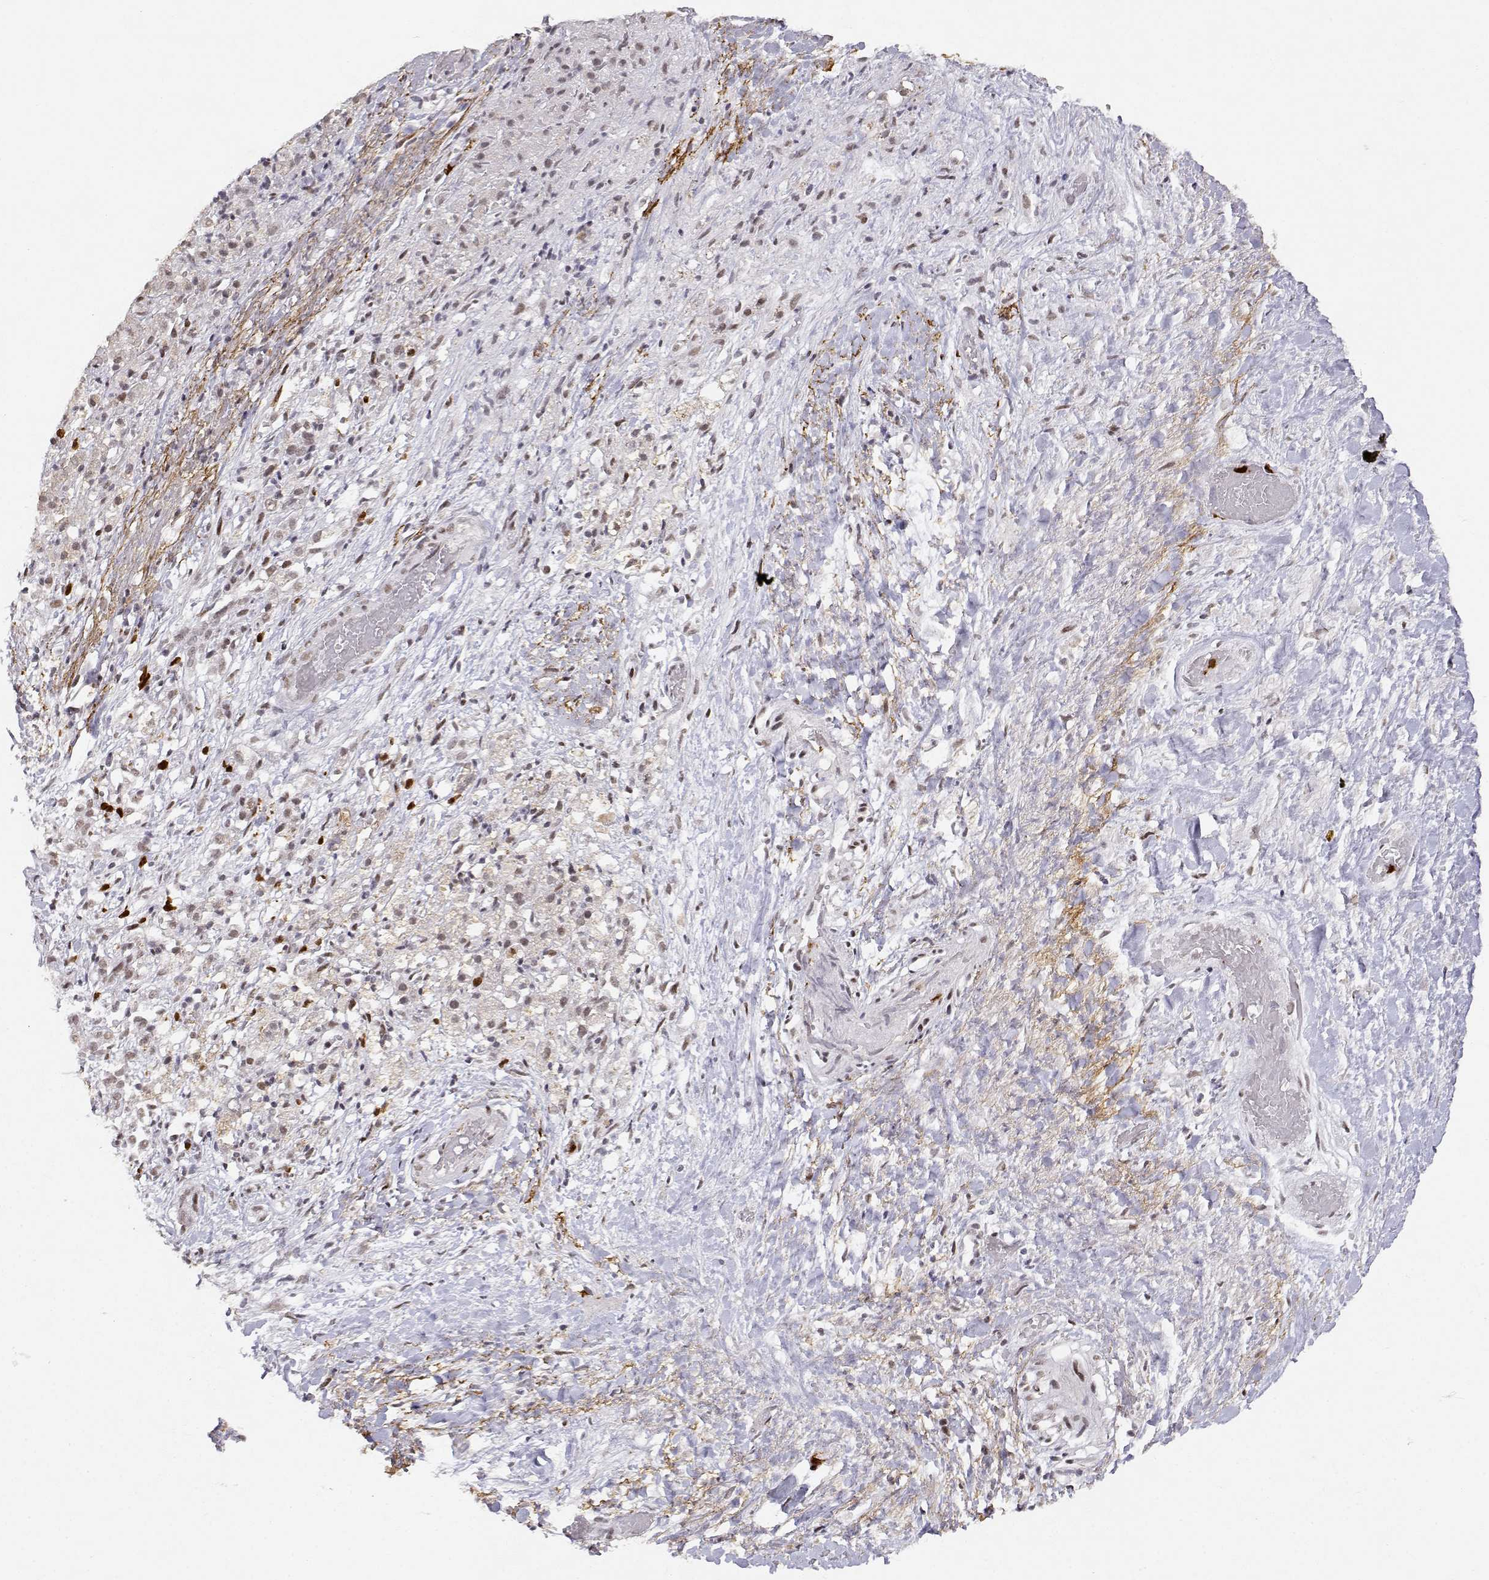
{"staining": {"intensity": "weak", "quantity": ">75%", "location": "nuclear"}, "tissue": "liver cancer", "cell_type": "Tumor cells", "image_type": "cancer", "snomed": [{"axis": "morphology", "description": "Cholangiocarcinoma"}, {"axis": "topography", "description": "Liver"}], "caption": "Human liver cancer (cholangiocarcinoma) stained for a protein (brown) exhibits weak nuclear positive expression in about >75% of tumor cells.", "gene": "RSF1", "patient": {"sex": "female", "age": 52}}